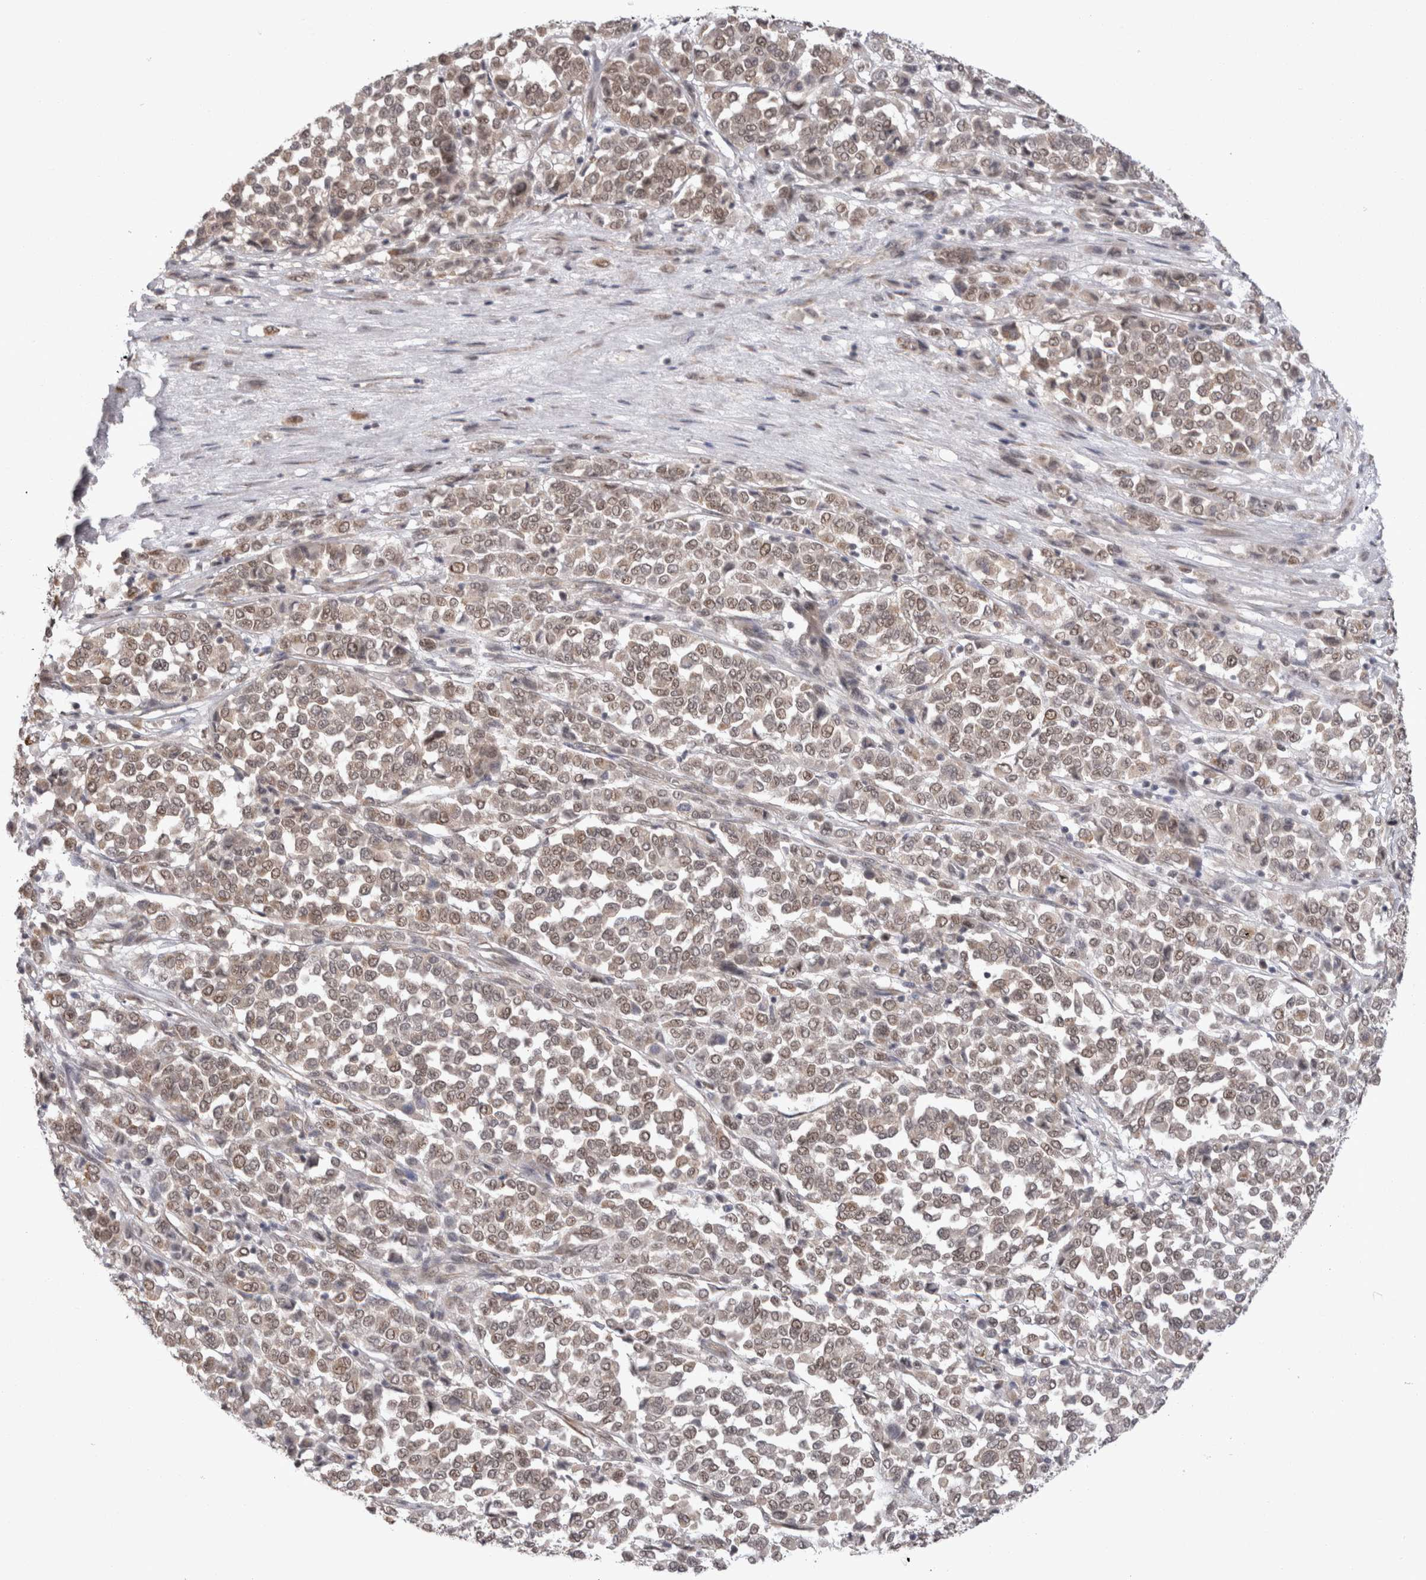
{"staining": {"intensity": "weak", "quantity": ">75%", "location": "cytoplasmic/membranous,nuclear"}, "tissue": "melanoma", "cell_type": "Tumor cells", "image_type": "cancer", "snomed": [{"axis": "morphology", "description": "Malignant melanoma, Metastatic site"}, {"axis": "topography", "description": "Pancreas"}], "caption": "The photomicrograph displays immunohistochemical staining of melanoma. There is weak cytoplasmic/membranous and nuclear positivity is seen in about >75% of tumor cells. The protein of interest is shown in brown color, while the nuclei are stained blue.", "gene": "EXOSC4", "patient": {"sex": "female", "age": 30}}